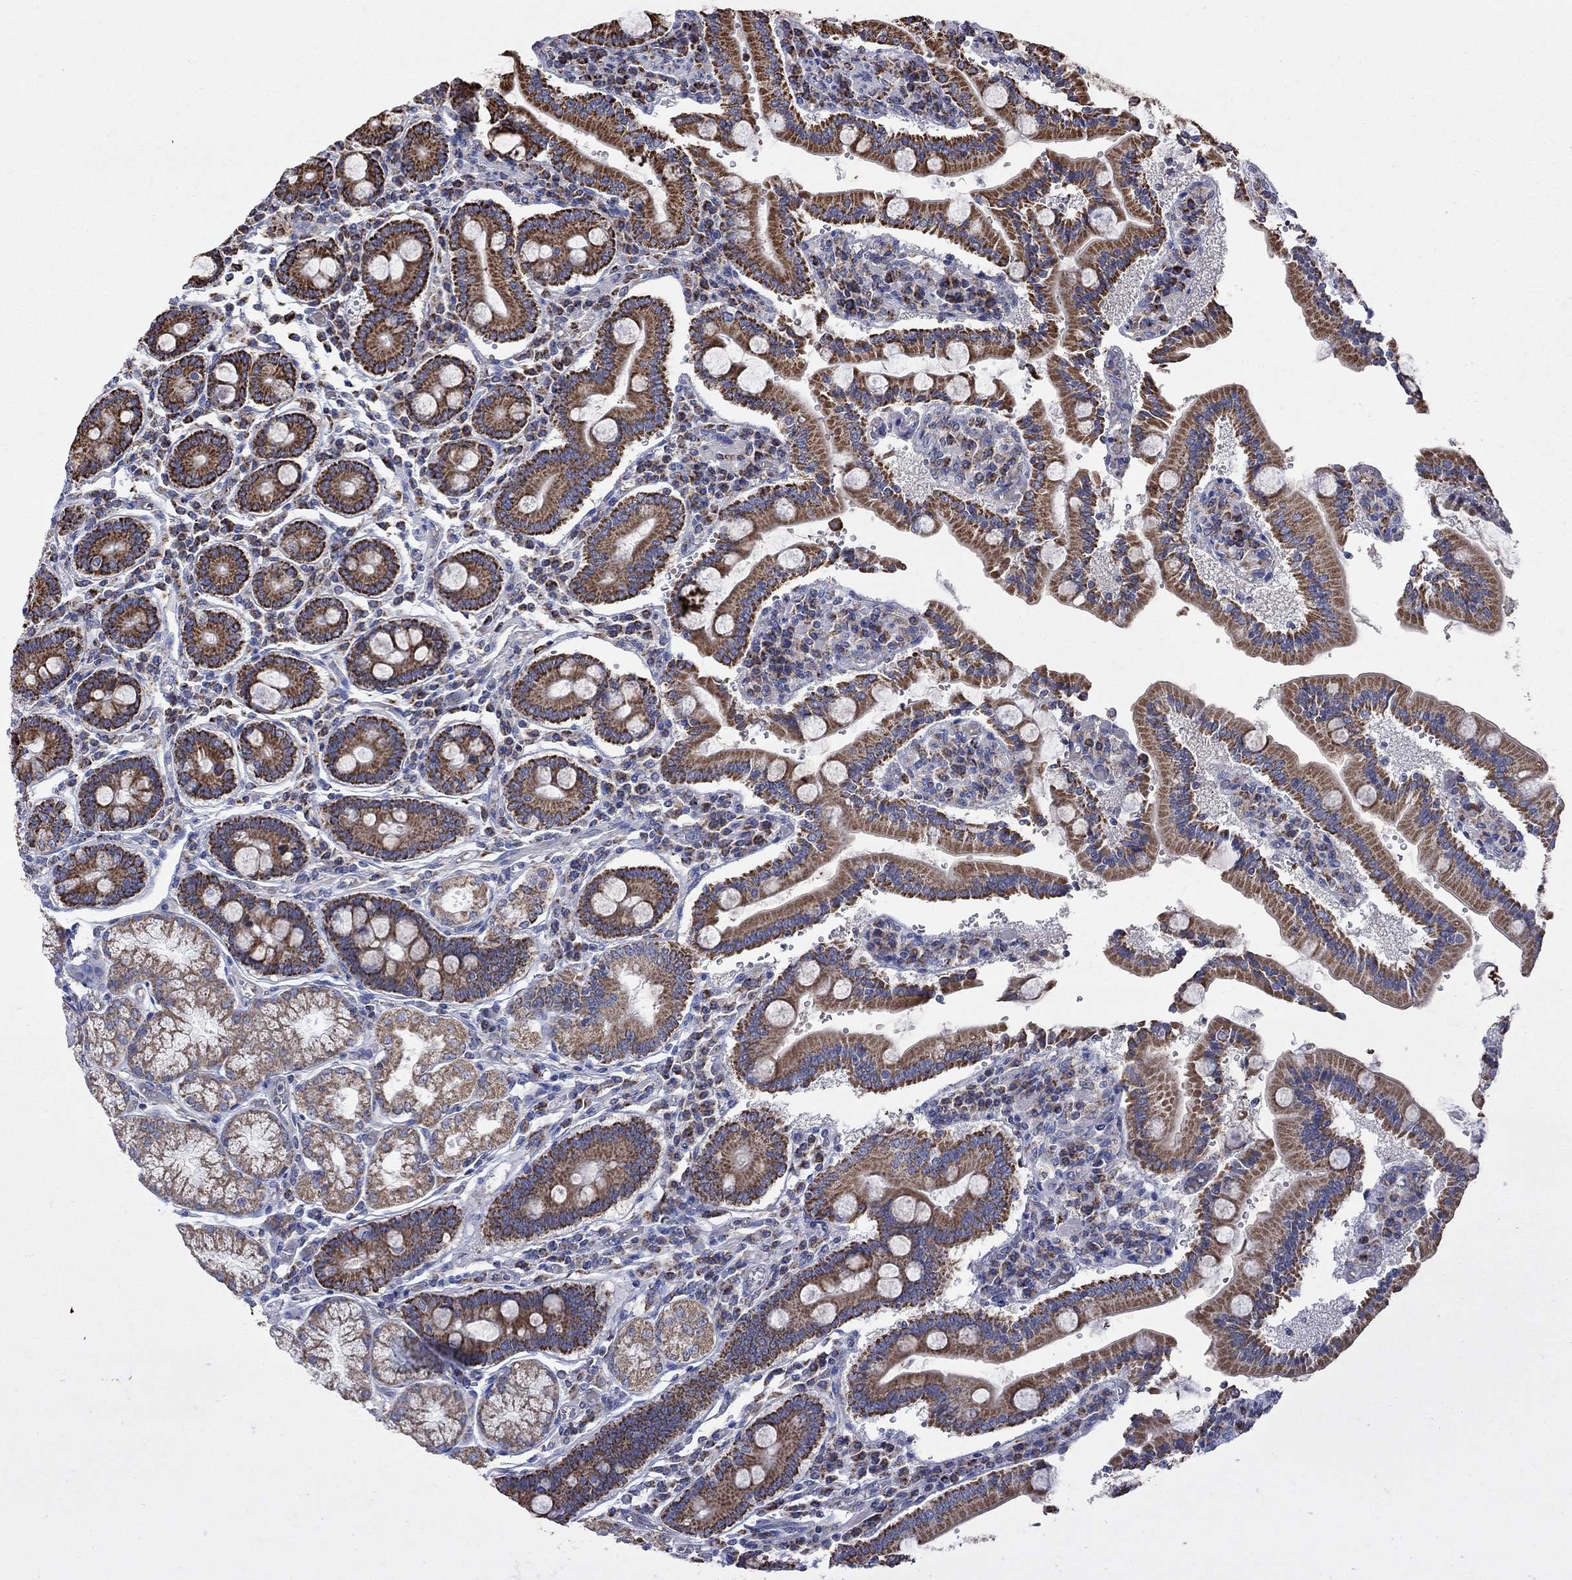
{"staining": {"intensity": "moderate", "quantity": ">75%", "location": "cytoplasmic/membranous"}, "tissue": "duodenum", "cell_type": "Glandular cells", "image_type": "normal", "snomed": [{"axis": "morphology", "description": "Normal tissue, NOS"}, {"axis": "topography", "description": "Duodenum"}], "caption": "DAB (3,3'-diaminobenzidine) immunohistochemical staining of unremarkable duodenum displays moderate cytoplasmic/membranous protein staining in about >75% of glandular cells.", "gene": "HPS5", "patient": {"sex": "female", "age": 62}}